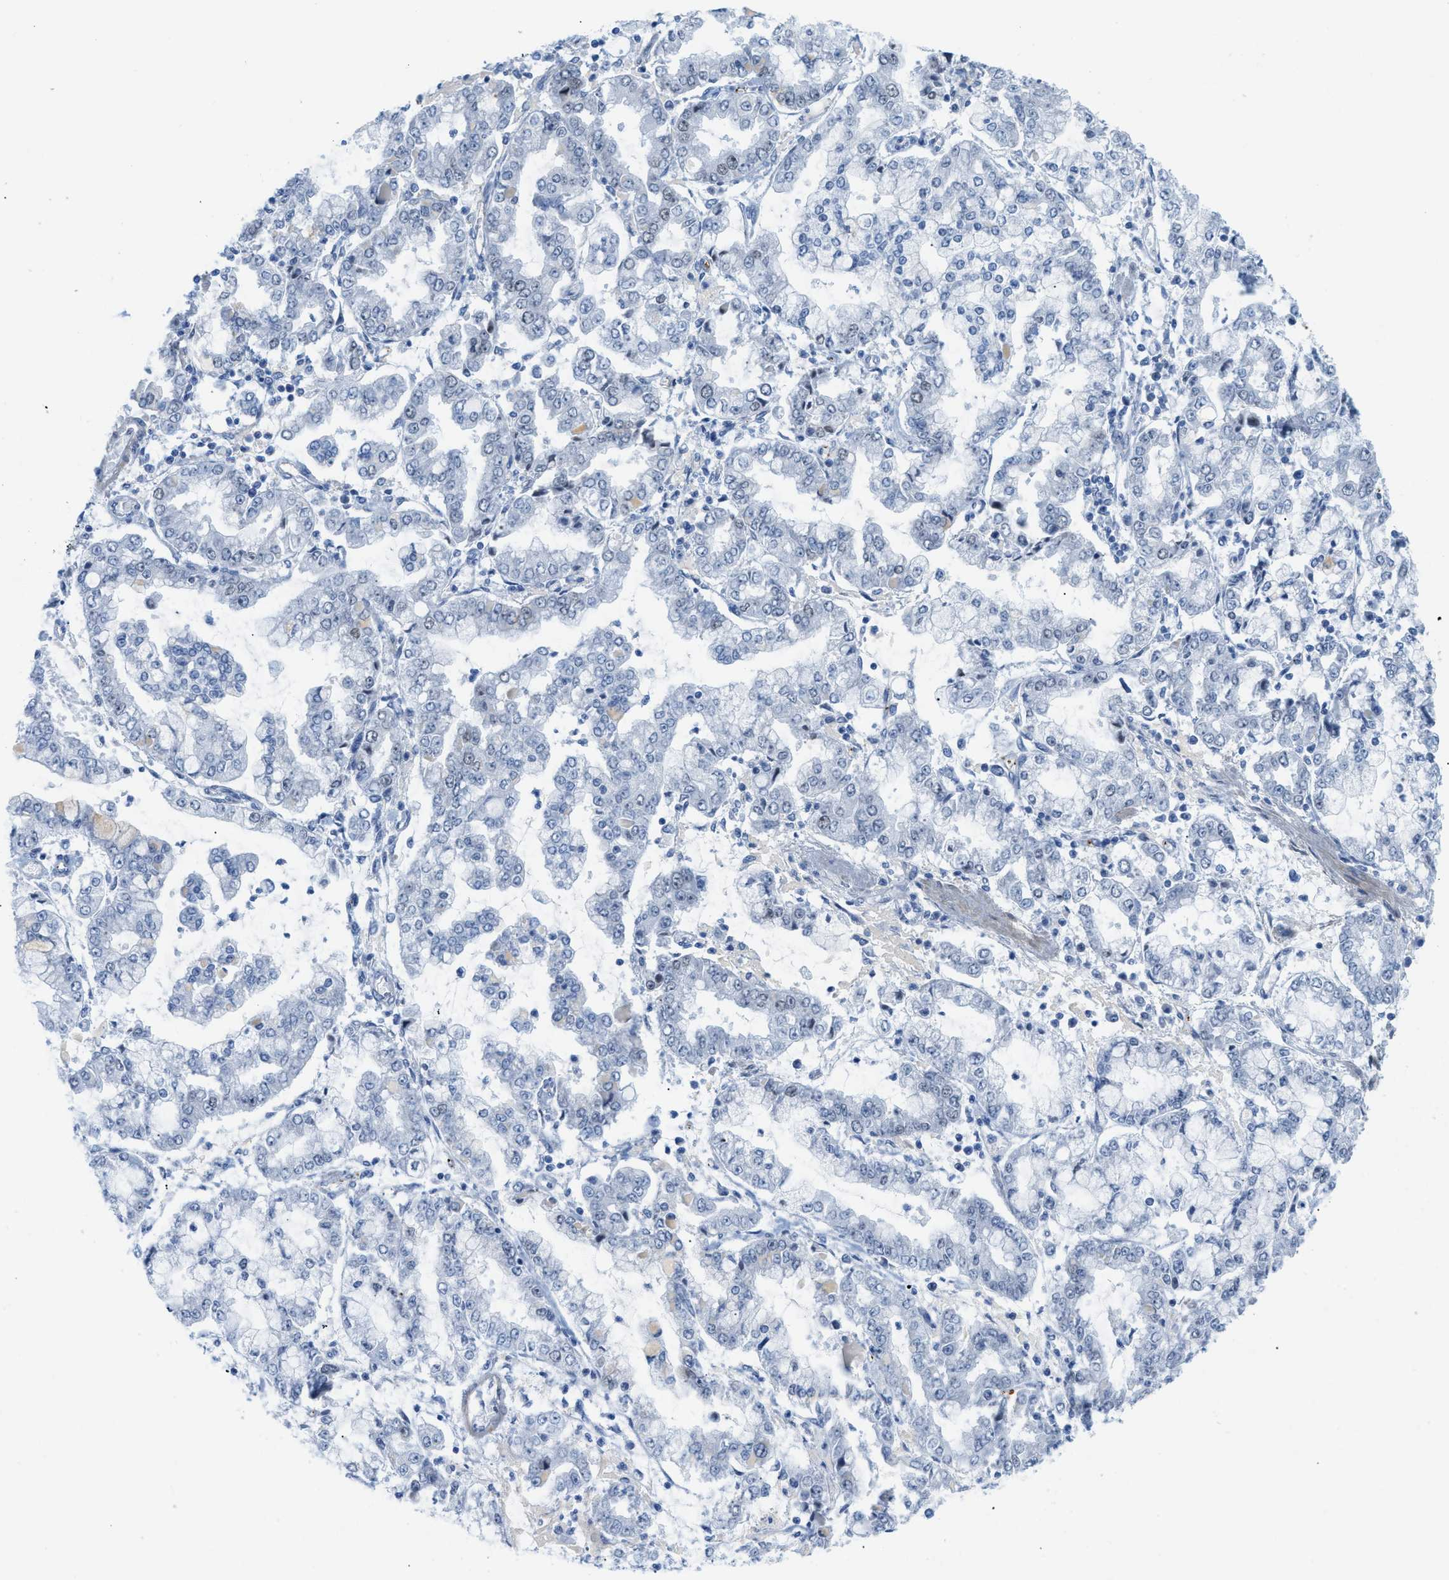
{"staining": {"intensity": "negative", "quantity": "none", "location": "none"}, "tissue": "stomach cancer", "cell_type": "Tumor cells", "image_type": "cancer", "snomed": [{"axis": "morphology", "description": "Adenocarcinoma, NOS"}, {"axis": "topography", "description": "Stomach"}], "caption": "High power microscopy micrograph of an IHC image of adenocarcinoma (stomach), revealing no significant expression in tumor cells. (Brightfield microscopy of DAB immunohistochemistry (IHC) at high magnification).", "gene": "HLTF", "patient": {"sex": "male", "age": 76}}